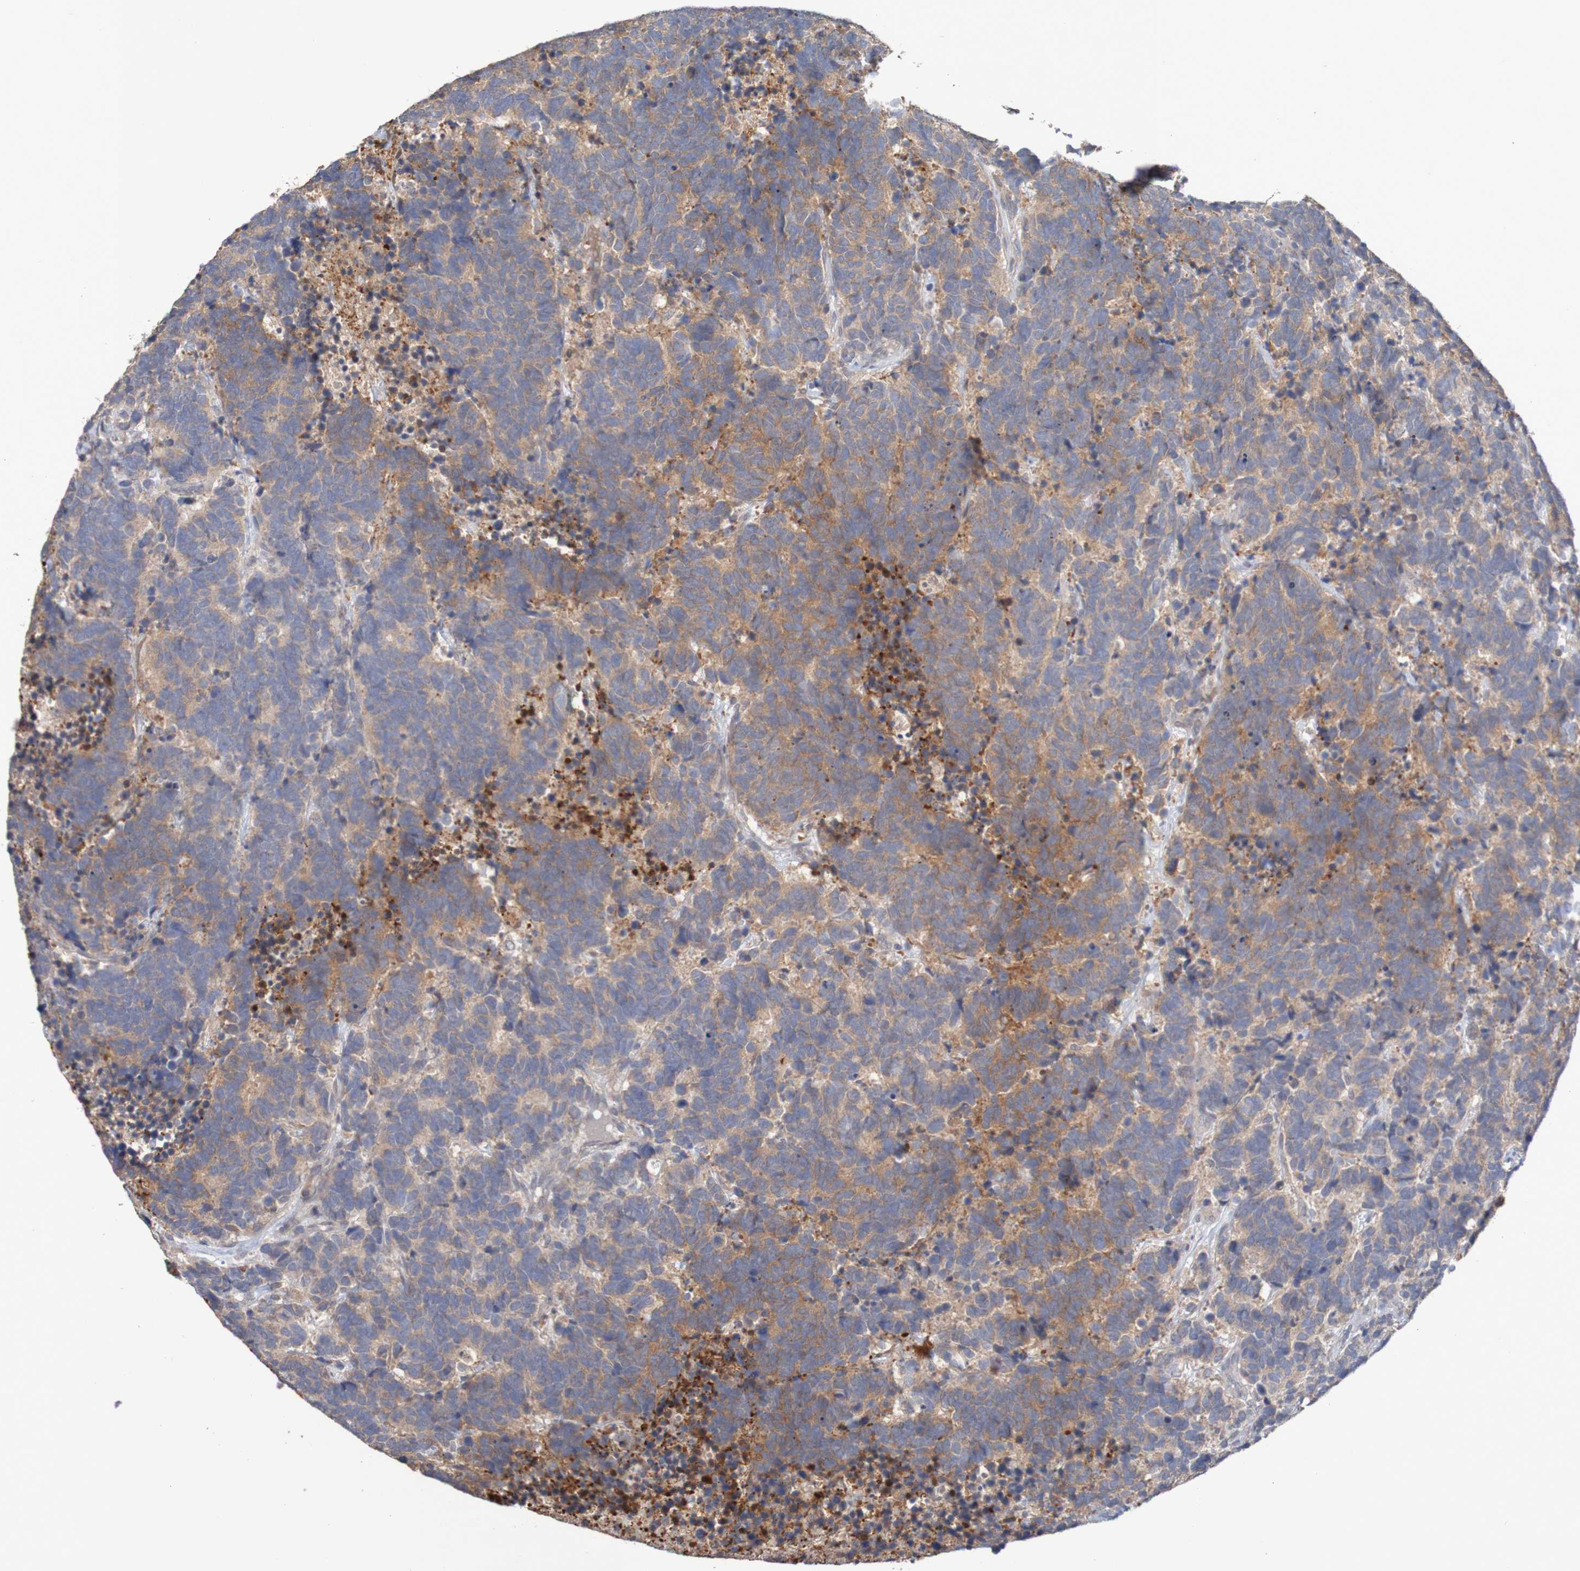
{"staining": {"intensity": "moderate", "quantity": "25%-75%", "location": "cytoplasmic/membranous"}, "tissue": "carcinoid", "cell_type": "Tumor cells", "image_type": "cancer", "snomed": [{"axis": "morphology", "description": "Carcinoma, NOS"}, {"axis": "morphology", "description": "Carcinoid, malignant, NOS"}, {"axis": "topography", "description": "Urinary bladder"}], "caption": "Tumor cells show moderate cytoplasmic/membranous staining in approximately 25%-75% of cells in carcinoid.", "gene": "C3orf18", "patient": {"sex": "male", "age": 57}}